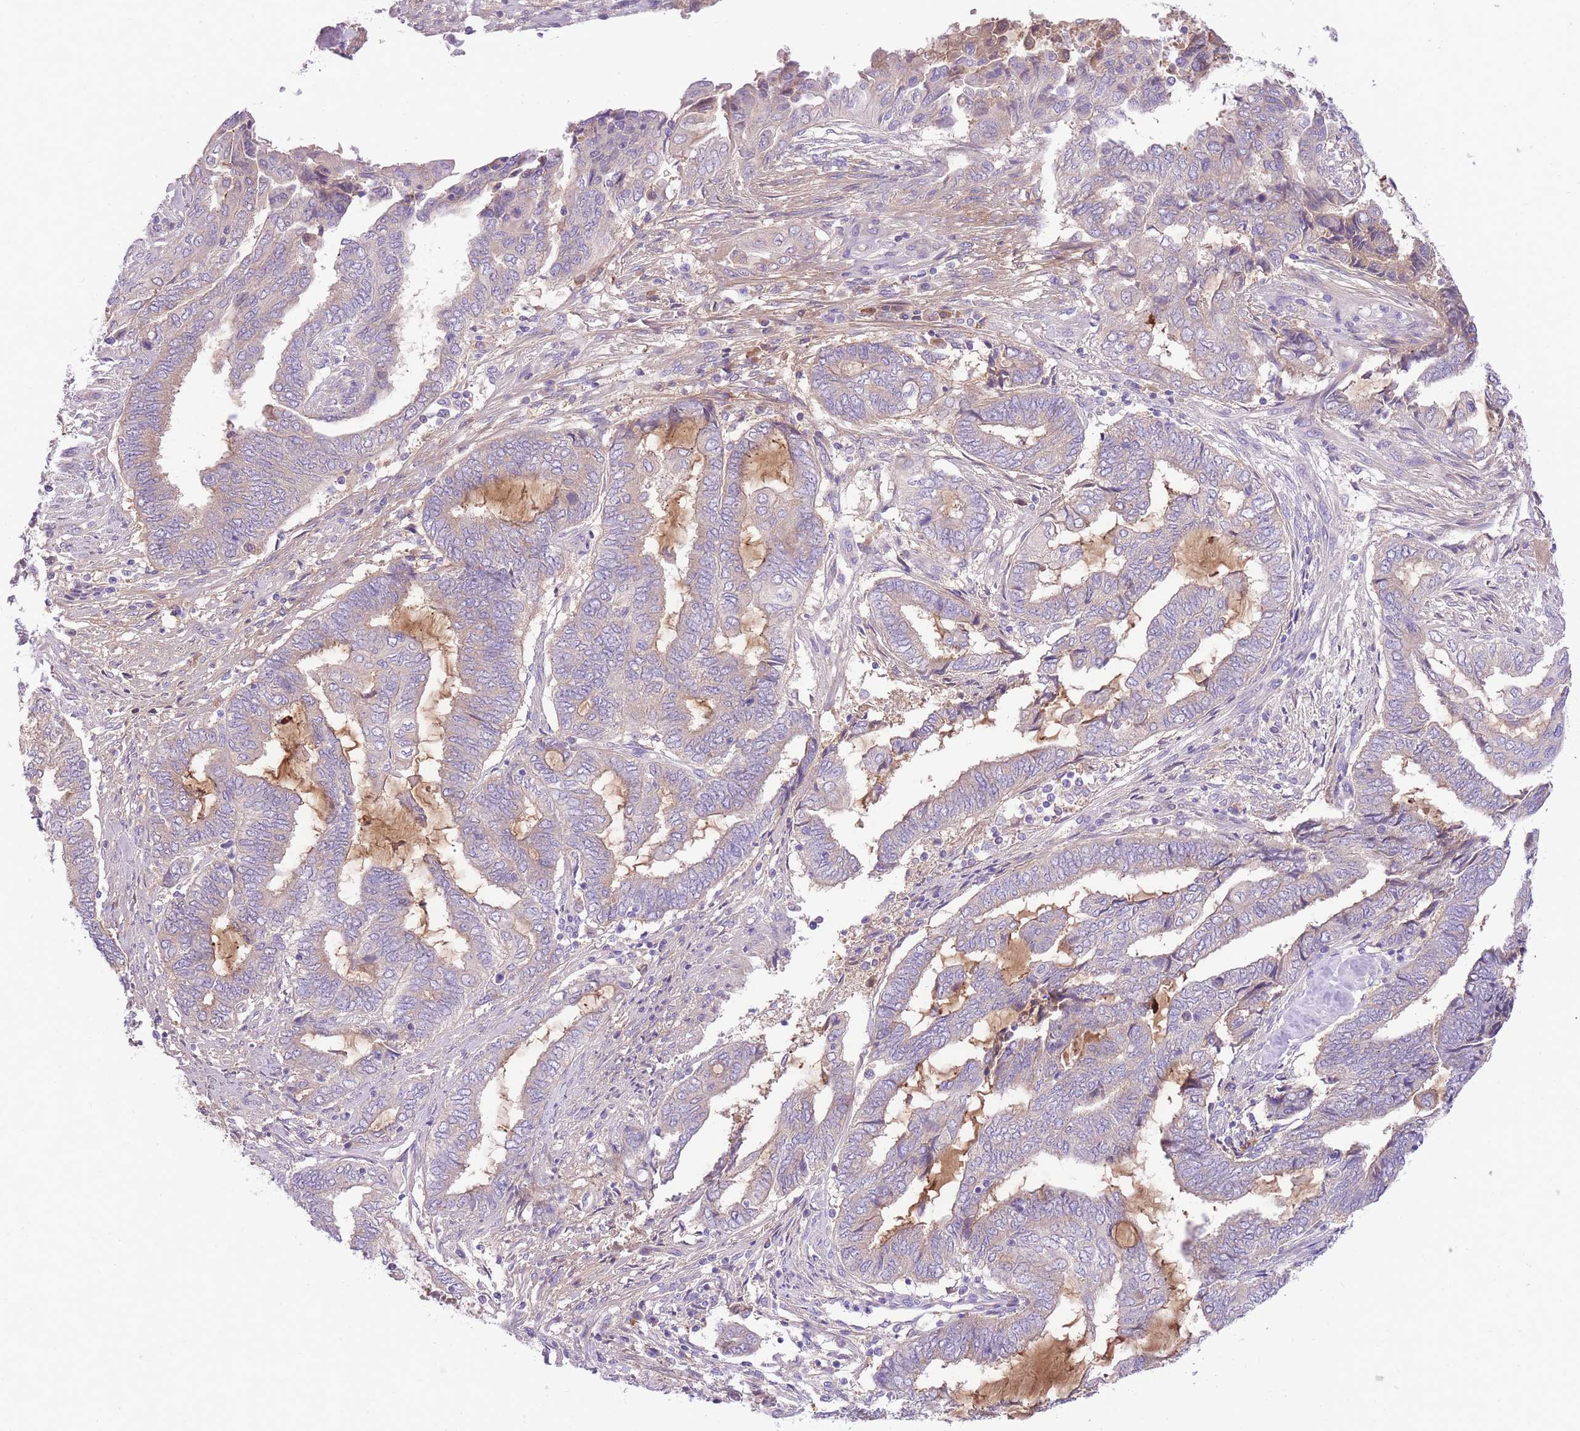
{"staining": {"intensity": "negative", "quantity": "none", "location": "none"}, "tissue": "endometrial cancer", "cell_type": "Tumor cells", "image_type": "cancer", "snomed": [{"axis": "morphology", "description": "Adenocarcinoma, NOS"}, {"axis": "topography", "description": "Uterus"}, {"axis": "topography", "description": "Endometrium"}], "caption": "An image of human endometrial adenocarcinoma is negative for staining in tumor cells.", "gene": "LIPH", "patient": {"sex": "female", "age": 70}}